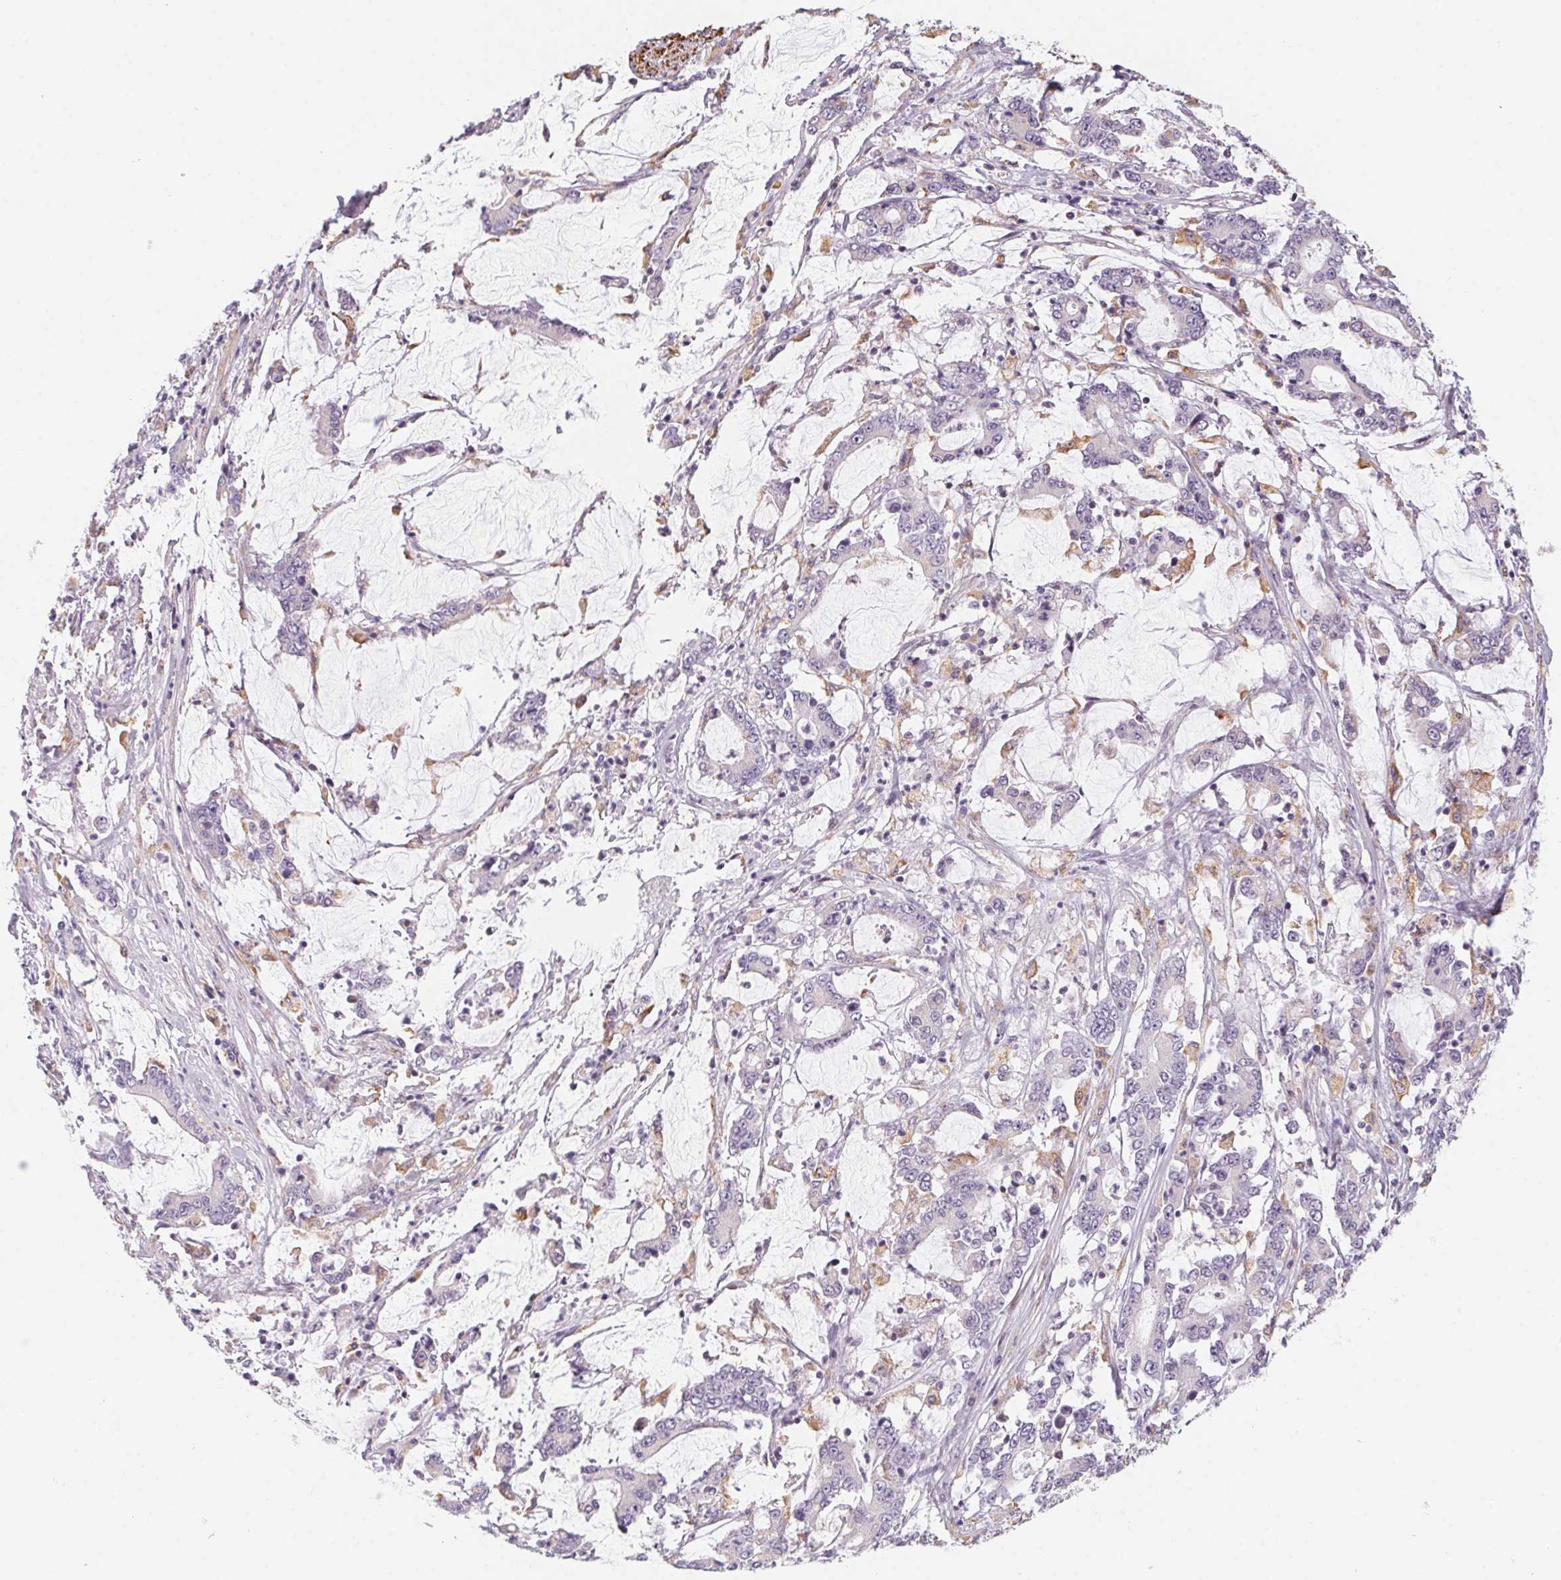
{"staining": {"intensity": "moderate", "quantity": "<25%", "location": "cytoplasmic/membranous"}, "tissue": "stomach cancer", "cell_type": "Tumor cells", "image_type": "cancer", "snomed": [{"axis": "morphology", "description": "Adenocarcinoma, NOS"}, {"axis": "topography", "description": "Stomach, upper"}], "caption": "Stomach cancer (adenocarcinoma) stained for a protein exhibits moderate cytoplasmic/membranous positivity in tumor cells.", "gene": "PRPH", "patient": {"sex": "male", "age": 68}}